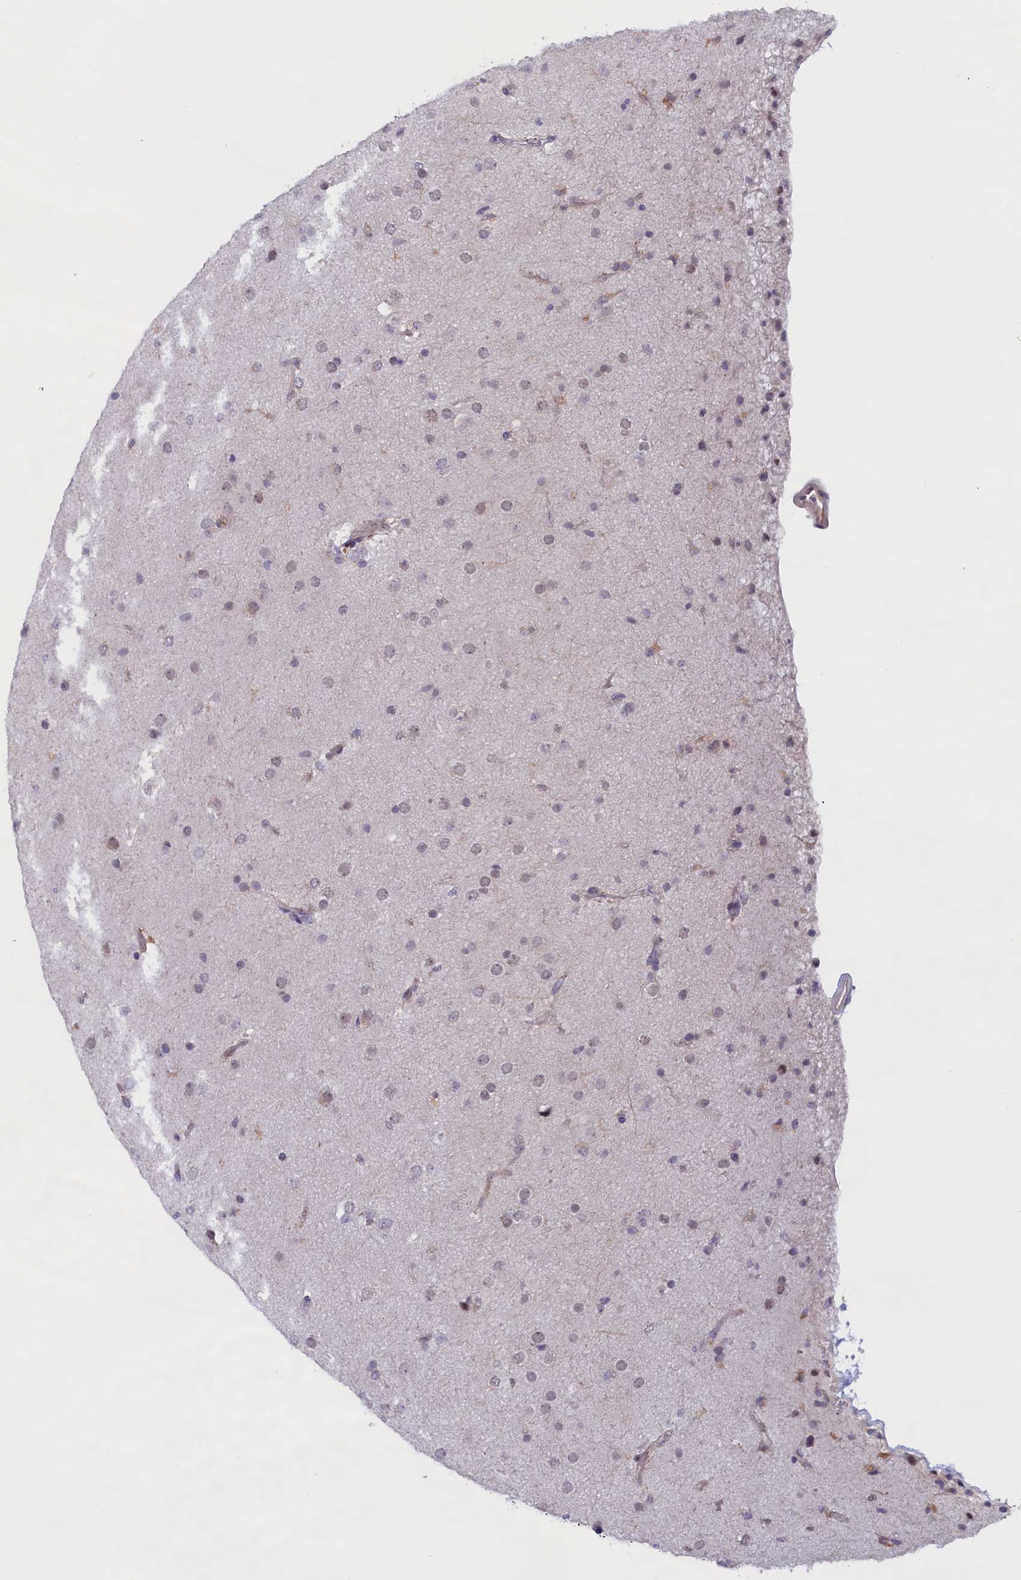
{"staining": {"intensity": "negative", "quantity": "none", "location": "none"}, "tissue": "glioma", "cell_type": "Tumor cells", "image_type": "cancer", "snomed": [{"axis": "morphology", "description": "Glioma, malignant, Low grade"}, {"axis": "topography", "description": "Brain"}], "caption": "This is a histopathology image of IHC staining of low-grade glioma (malignant), which shows no positivity in tumor cells. Brightfield microscopy of IHC stained with DAB (3,3'-diaminobenzidine) (brown) and hematoxylin (blue), captured at high magnification.", "gene": "IGFALS", "patient": {"sex": "male", "age": 65}}